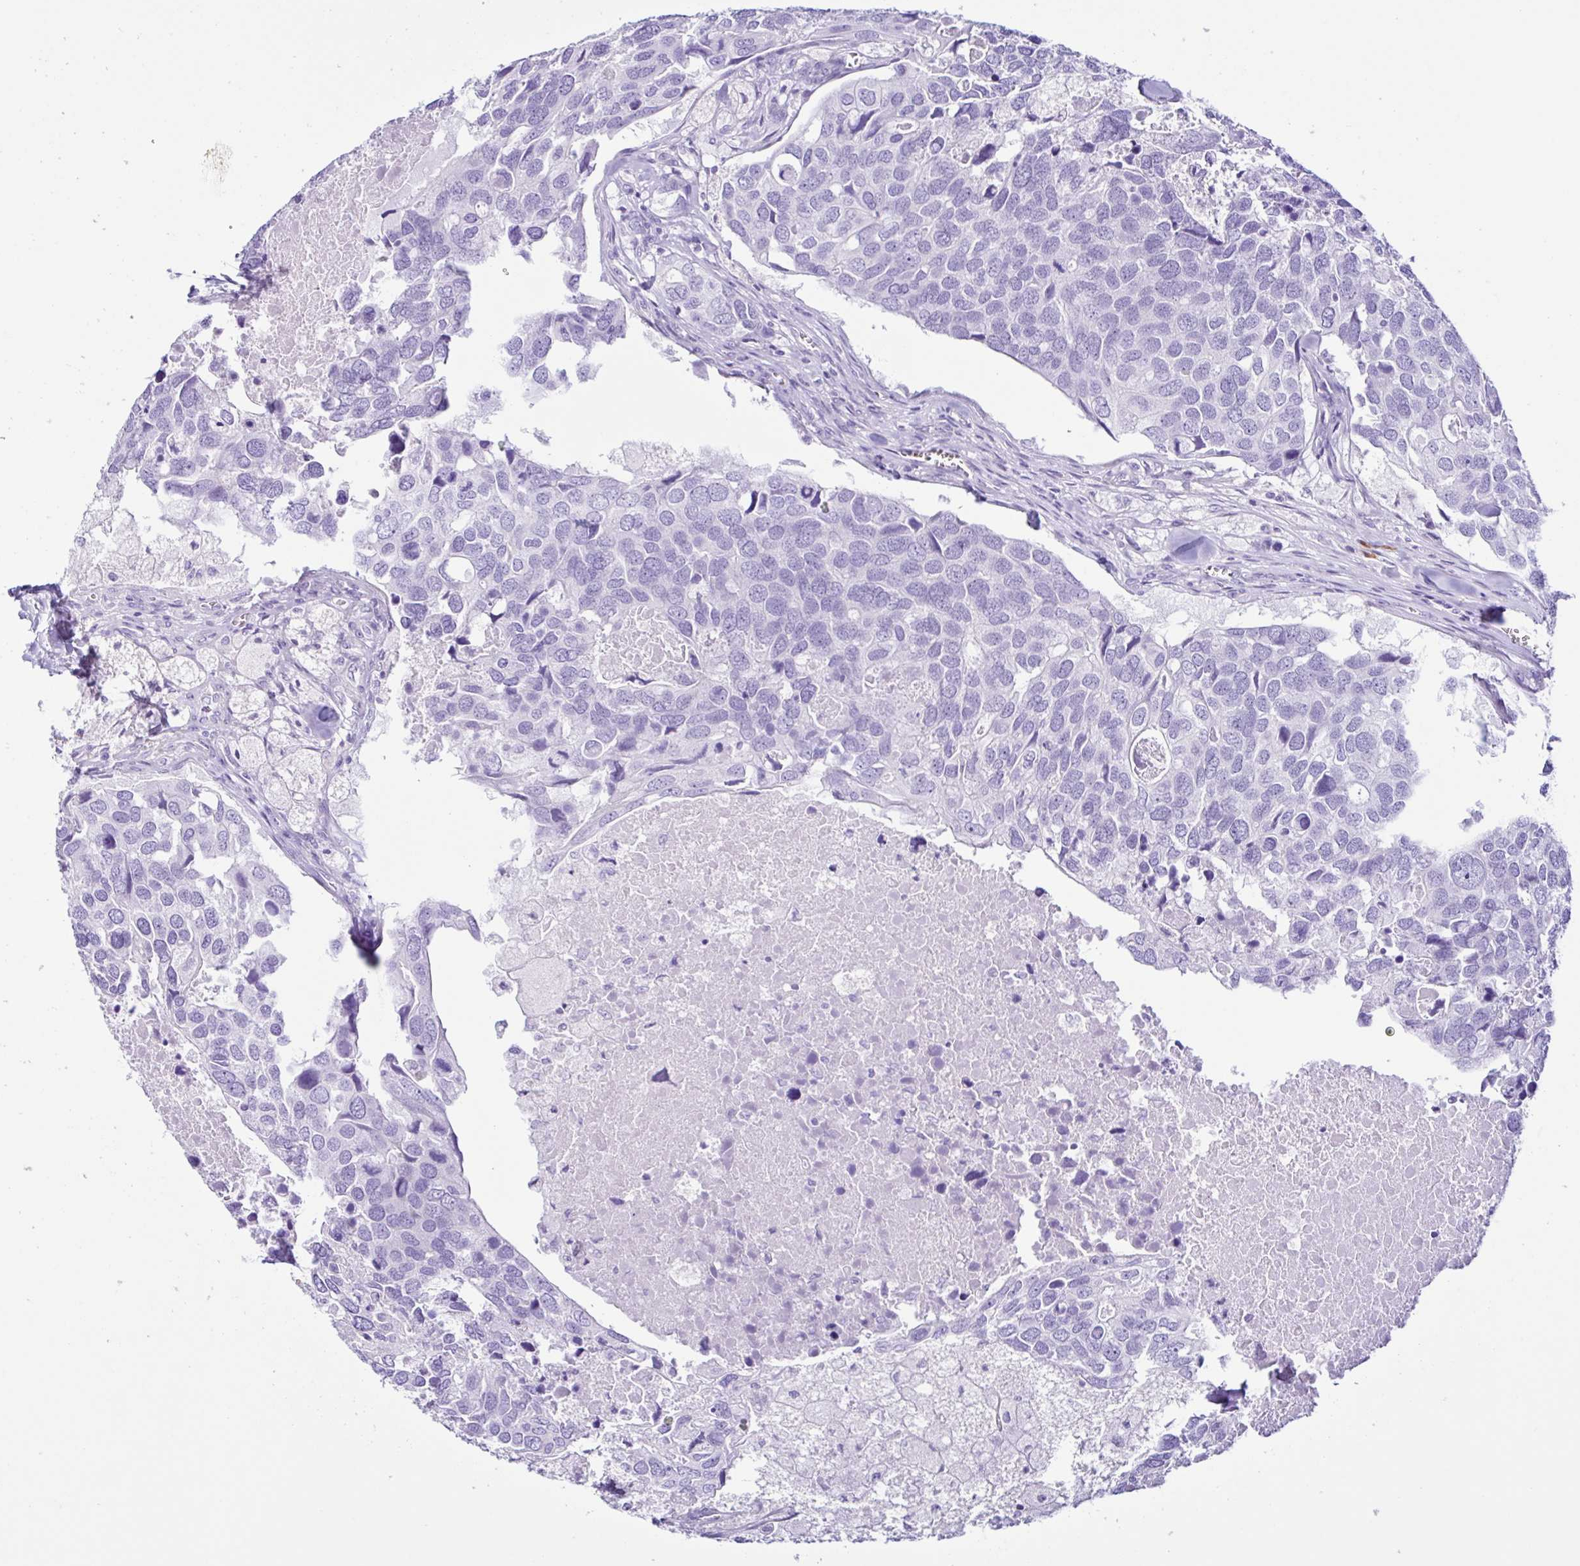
{"staining": {"intensity": "negative", "quantity": "none", "location": "none"}, "tissue": "breast cancer", "cell_type": "Tumor cells", "image_type": "cancer", "snomed": [{"axis": "morphology", "description": "Duct carcinoma"}, {"axis": "topography", "description": "Breast"}], "caption": "Breast infiltrating ductal carcinoma was stained to show a protein in brown. There is no significant staining in tumor cells. (DAB IHC visualized using brightfield microscopy, high magnification).", "gene": "PIGF", "patient": {"sex": "female", "age": 83}}